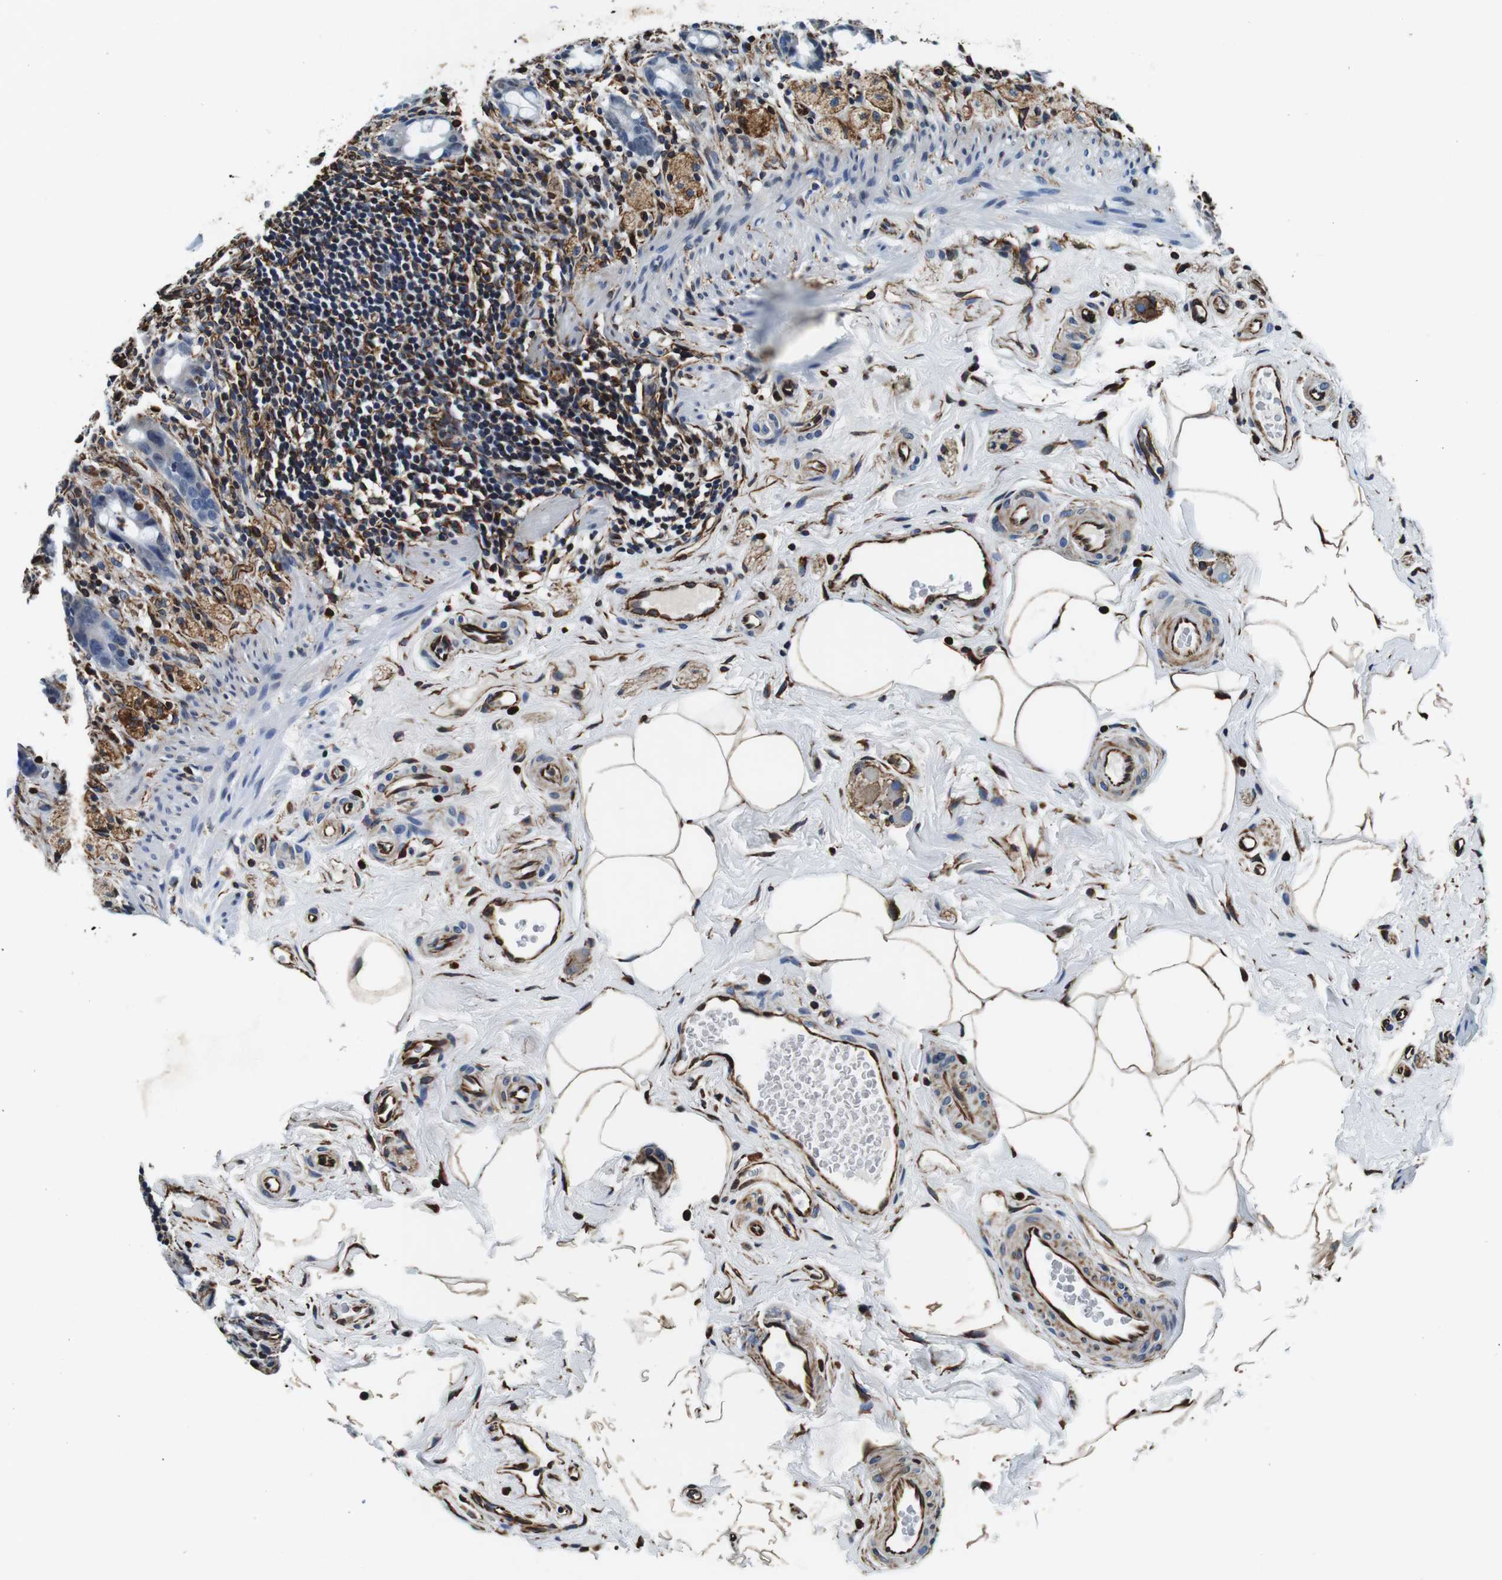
{"staining": {"intensity": "negative", "quantity": "none", "location": "none"}, "tissue": "rectum", "cell_type": "Glandular cells", "image_type": "normal", "snomed": [{"axis": "morphology", "description": "Normal tissue, NOS"}, {"axis": "topography", "description": "Rectum"}], "caption": "A high-resolution histopathology image shows immunohistochemistry staining of normal rectum, which reveals no significant positivity in glandular cells.", "gene": "GJE1", "patient": {"sex": "male", "age": 44}}